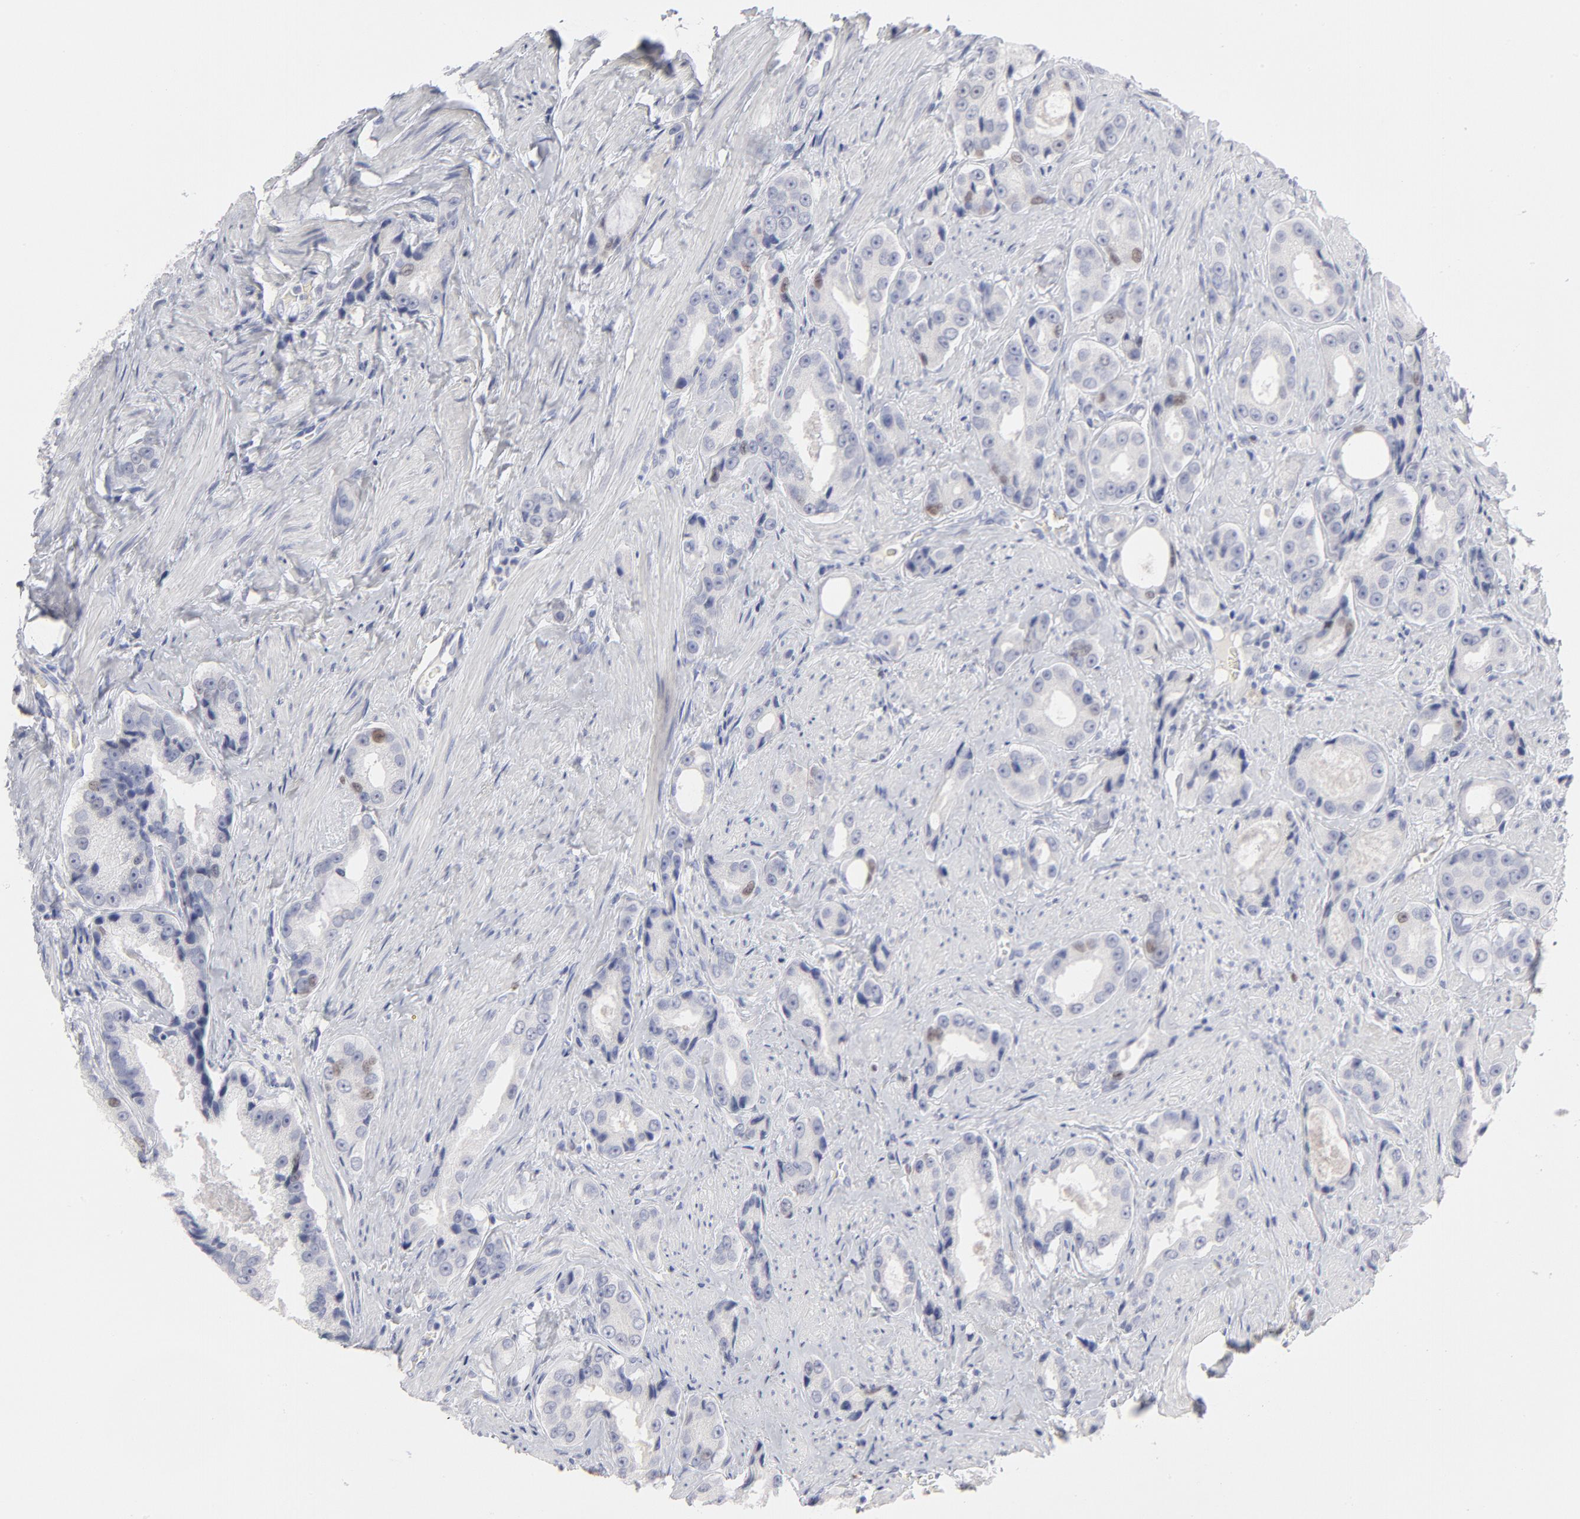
{"staining": {"intensity": "moderate", "quantity": "<25%", "location": "nuclear"}, "tissue": "prostate cancer", "cell_type": "Tumor cells", "image_type": "cancer", "snomed": [{"axis": "morphology", "description": "Adenocarcinoma, Medium grade"}, {"axis": "topography", "description": "Prostate"}], "caption": "Prostate cancer (adenocarcinoma (medium-grade)) stained with DAB immunohistochemistry exhibits low levels of moderate nuclear expression in about <25% of tumor cells.", "gene": "MCM7", "patient": {"sex": "male", "age": 60}}